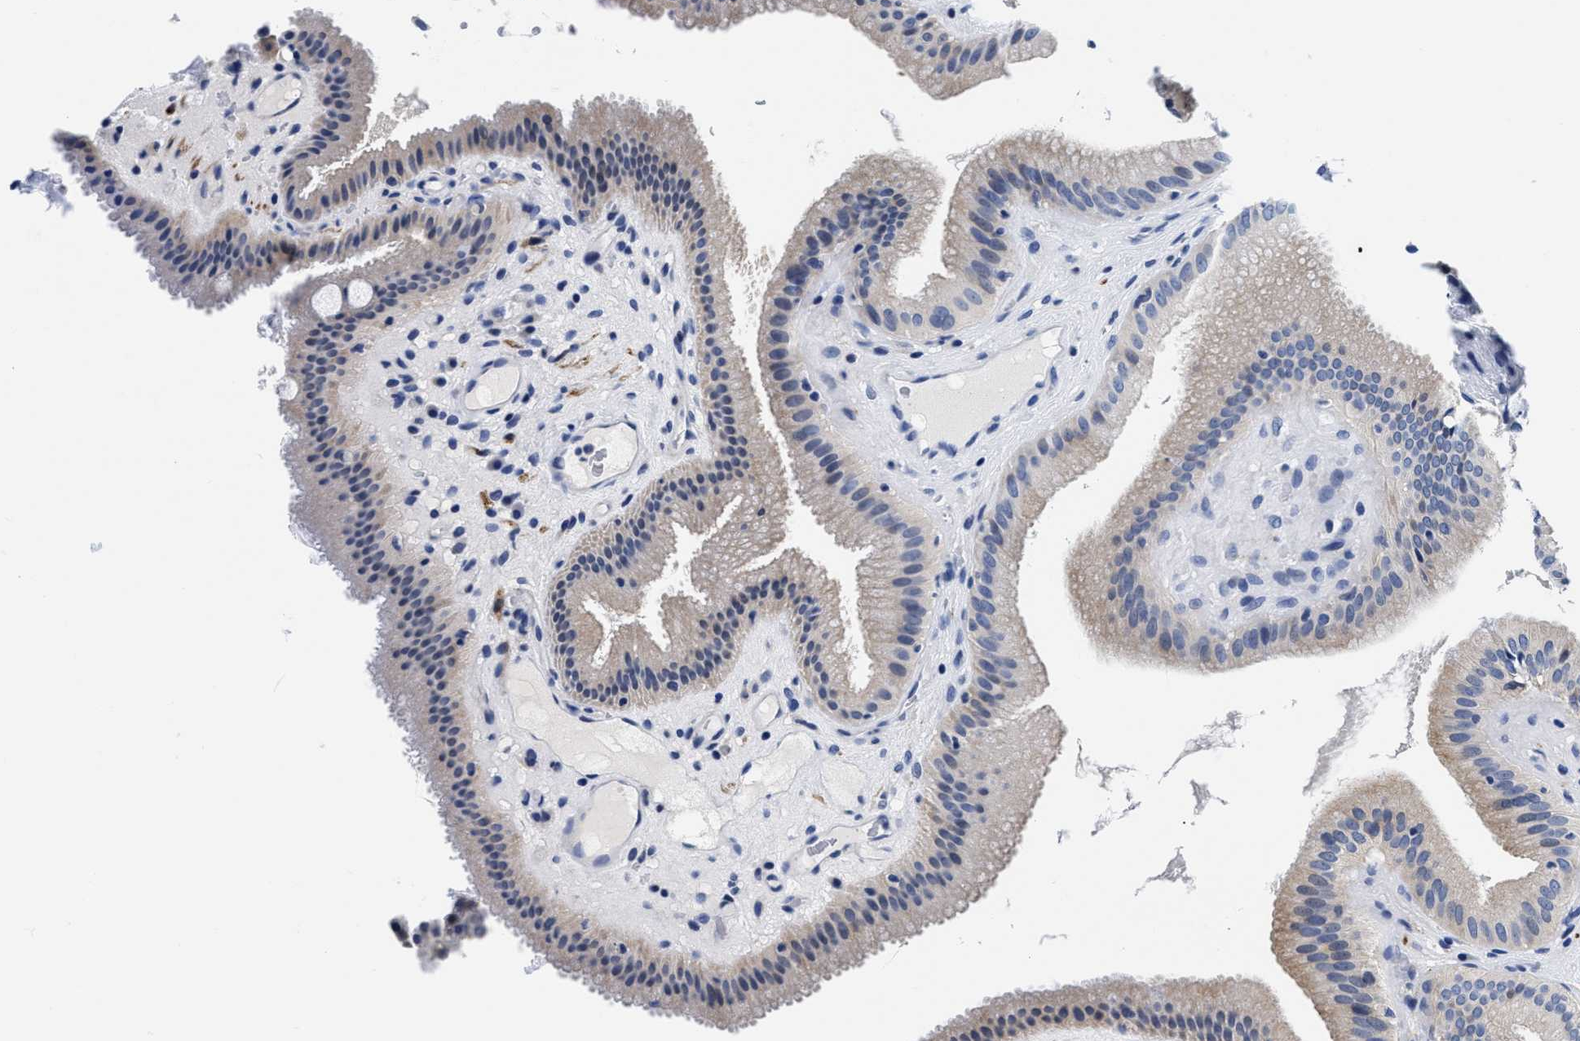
{"staining": {"intensity": "weak", "quantity": "25%-75%", "location": "cytoplasmic/membranous"}, "tissue": "gallbladder", "cell_type": "Glandular cells", "image_type": "normal", "snomed": [{"axis": "morphology", "description": "Normal tissue, NOS"}, {"axis": "topography", "description": "Gallbladder"}], "caption": "This micrograph shows IHC staining of benign gallbladder, with low weak cytoplasmic/membranous expression in approximately 25%-75% of glandular cells.", "gene": "SLC35F1", "patient": {"sex": "male", "age": 49}}